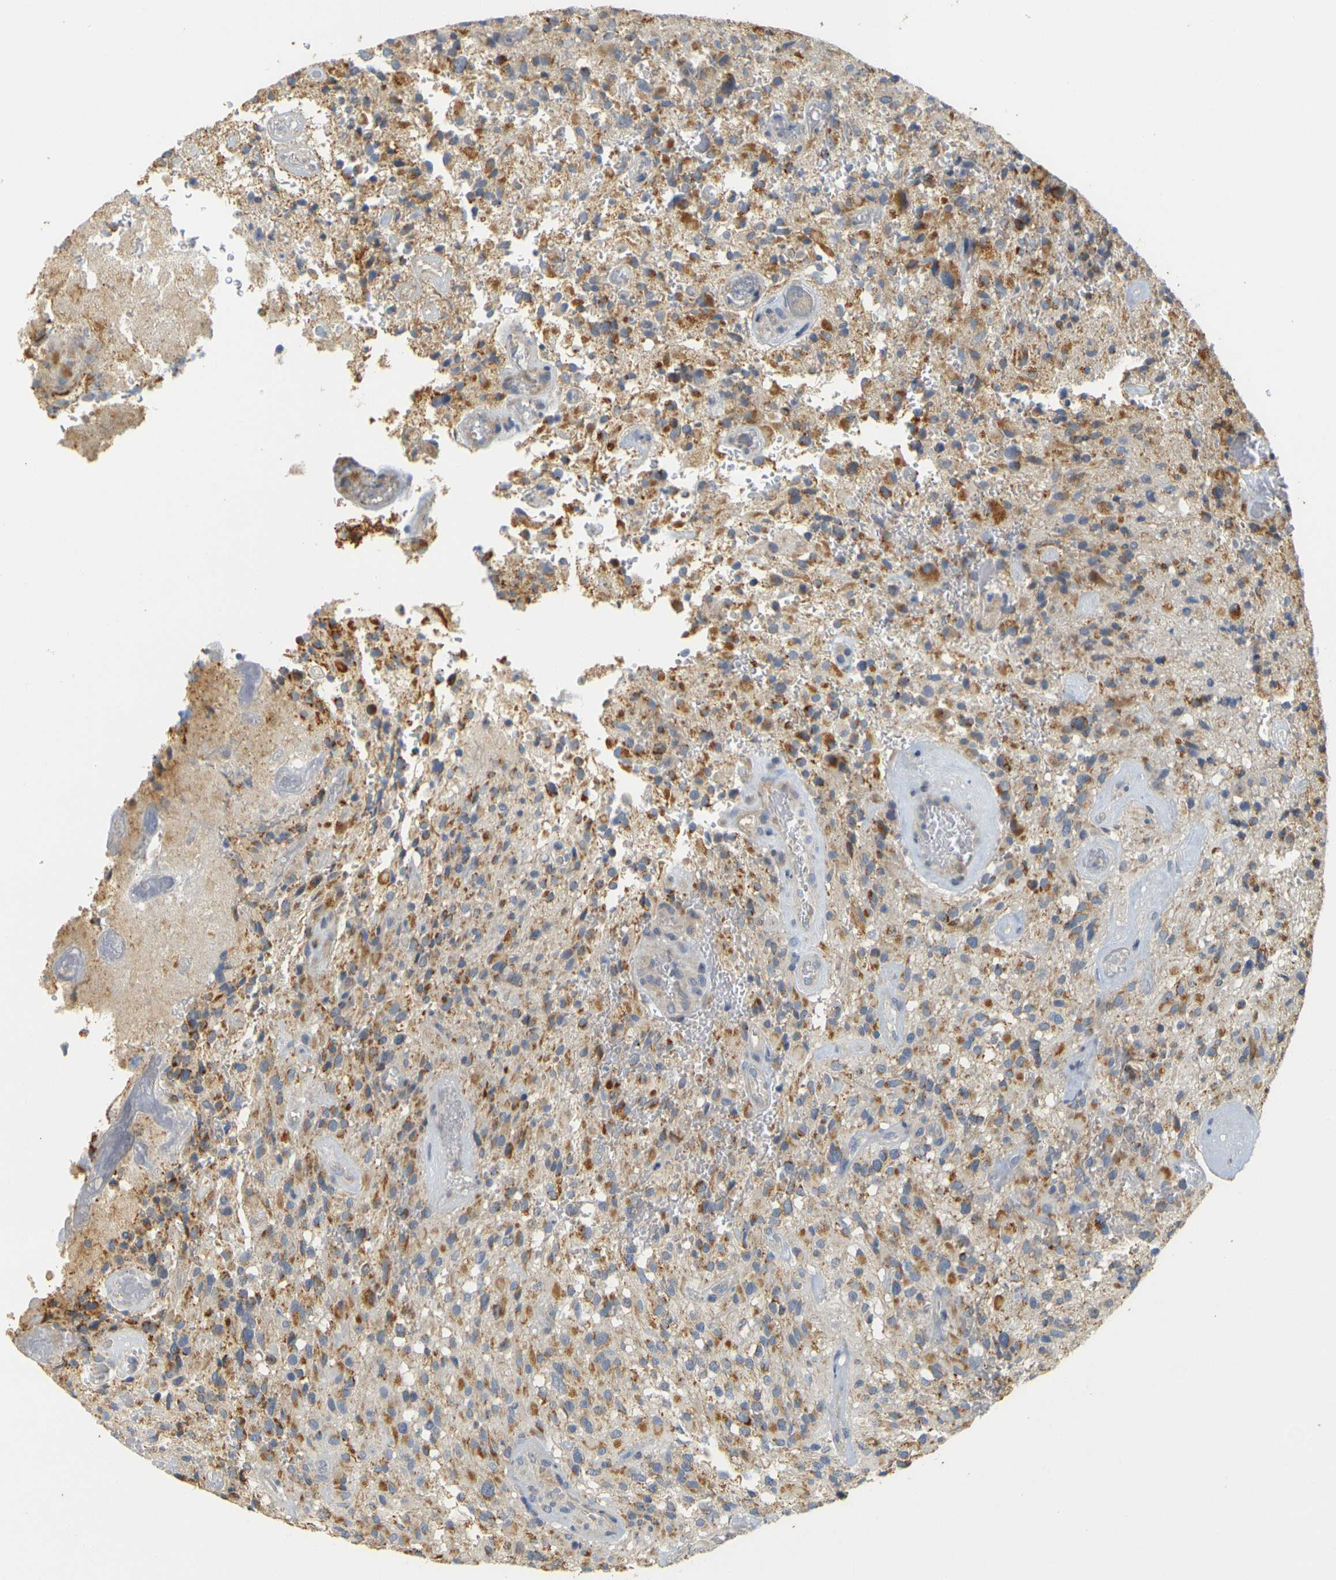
{"staining": {"intensity": "moderate", "quantity": "25%-75%", "location": "cytoplasmic/membranous"}, "tissue": "glioma", "cell_type": "Tumor cells", "image_type": "cancer", "snomed": [{"axis": "morphology", "description": "Glioma, malignant, High grade"}, {"axis": "topography", "description": "Brain"}], "caption": "Moderate cytoplasmic/membranous protein positivity is appreciated in approximately 25%-75% of tumor cells in malignant glioma (high-grade).", "gene": "GDAP1", "patient": {"sex": "male", "age": 71}}